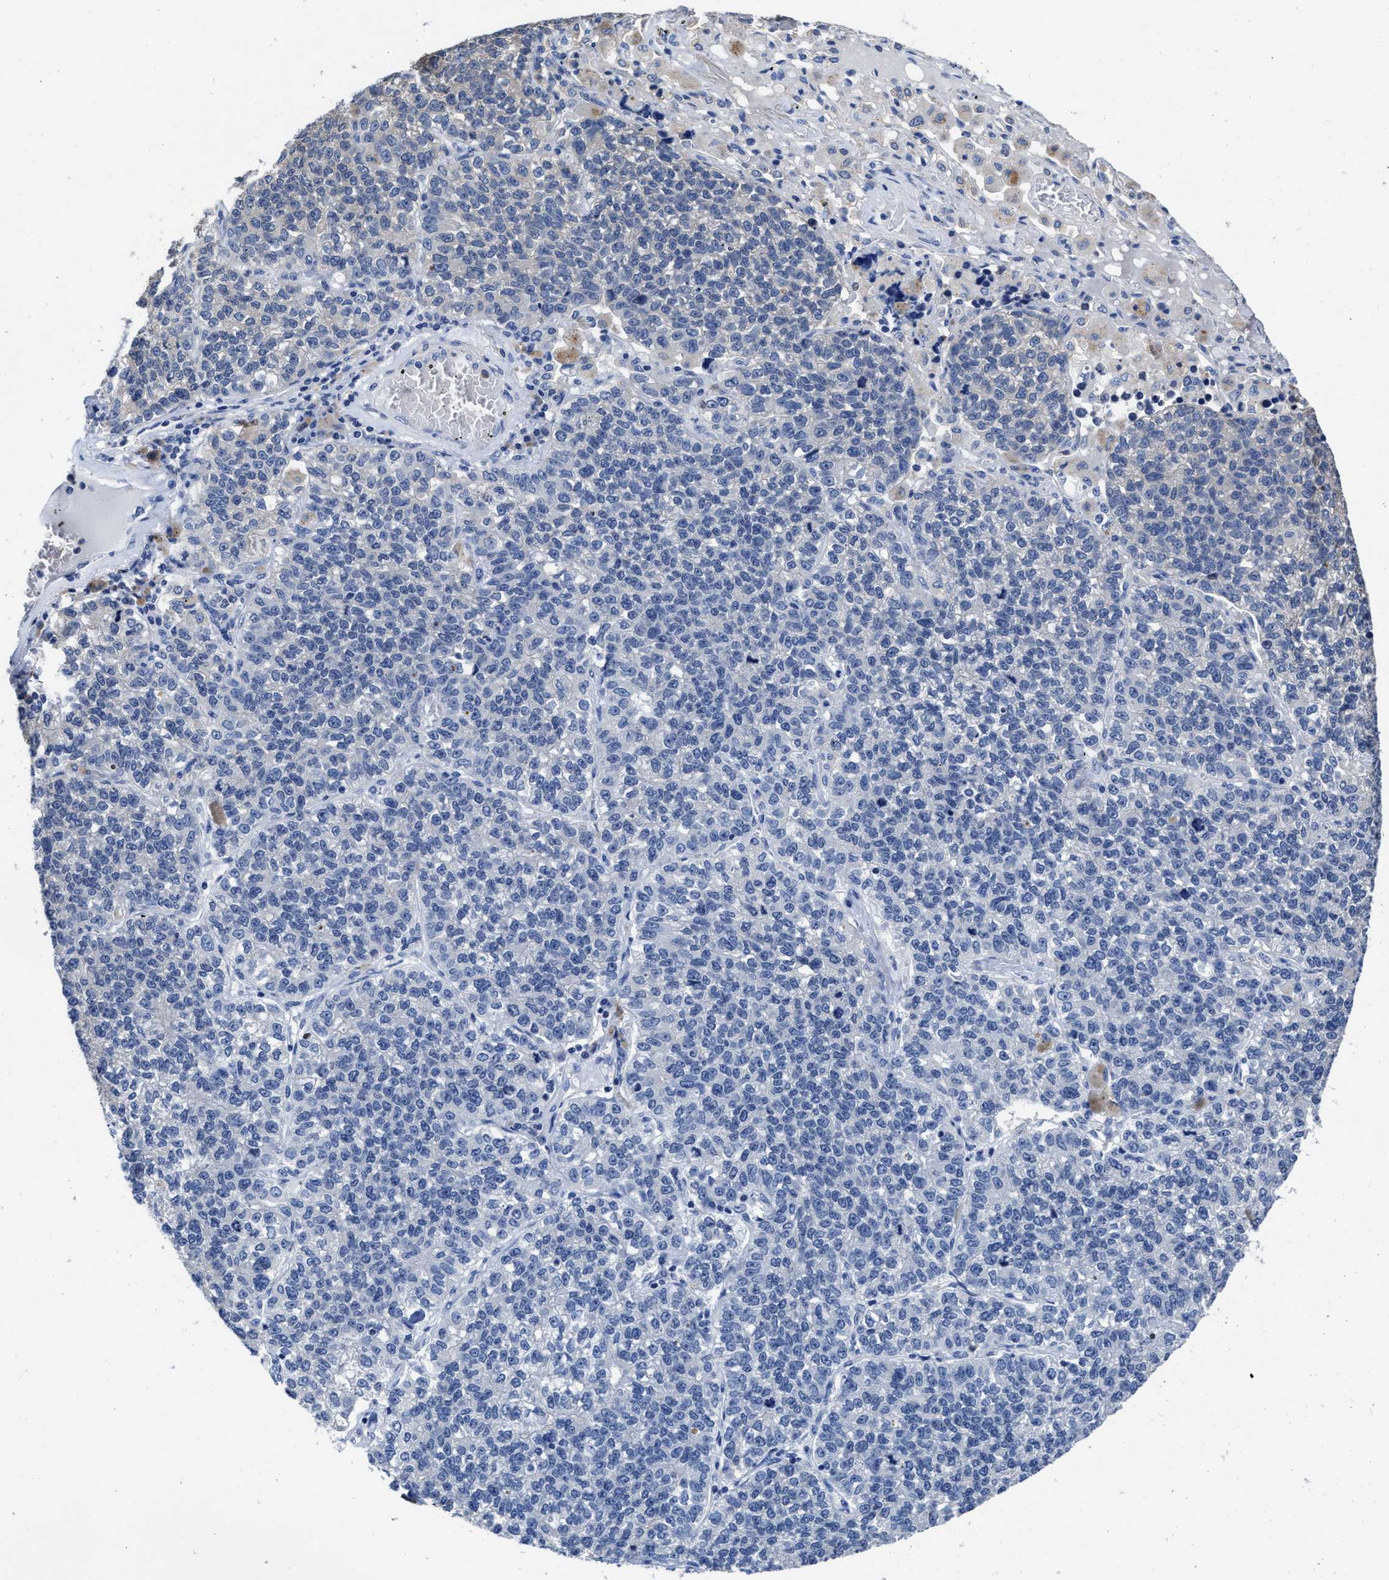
{"staining": {"intensity": "negative", "quantity": "none", "location": "none"}, "tissue": "lung cancer", "cell_type": "Tumor cells", "image_type": "cancer", "snomed": [{"axis": "morphology", "description": "Adenocarcinoma, NOS"}, {"axis": "topography", "description": "Lung"}], "caption": "Immunohistochemistry photomicrograph of neoplastic tissue: human lung adenocarcinoma stained with DAB shows no significant protein positivity in tumor cells.", "gene": "HOOK1", "patient": {"sex": "male", "age": 49}}